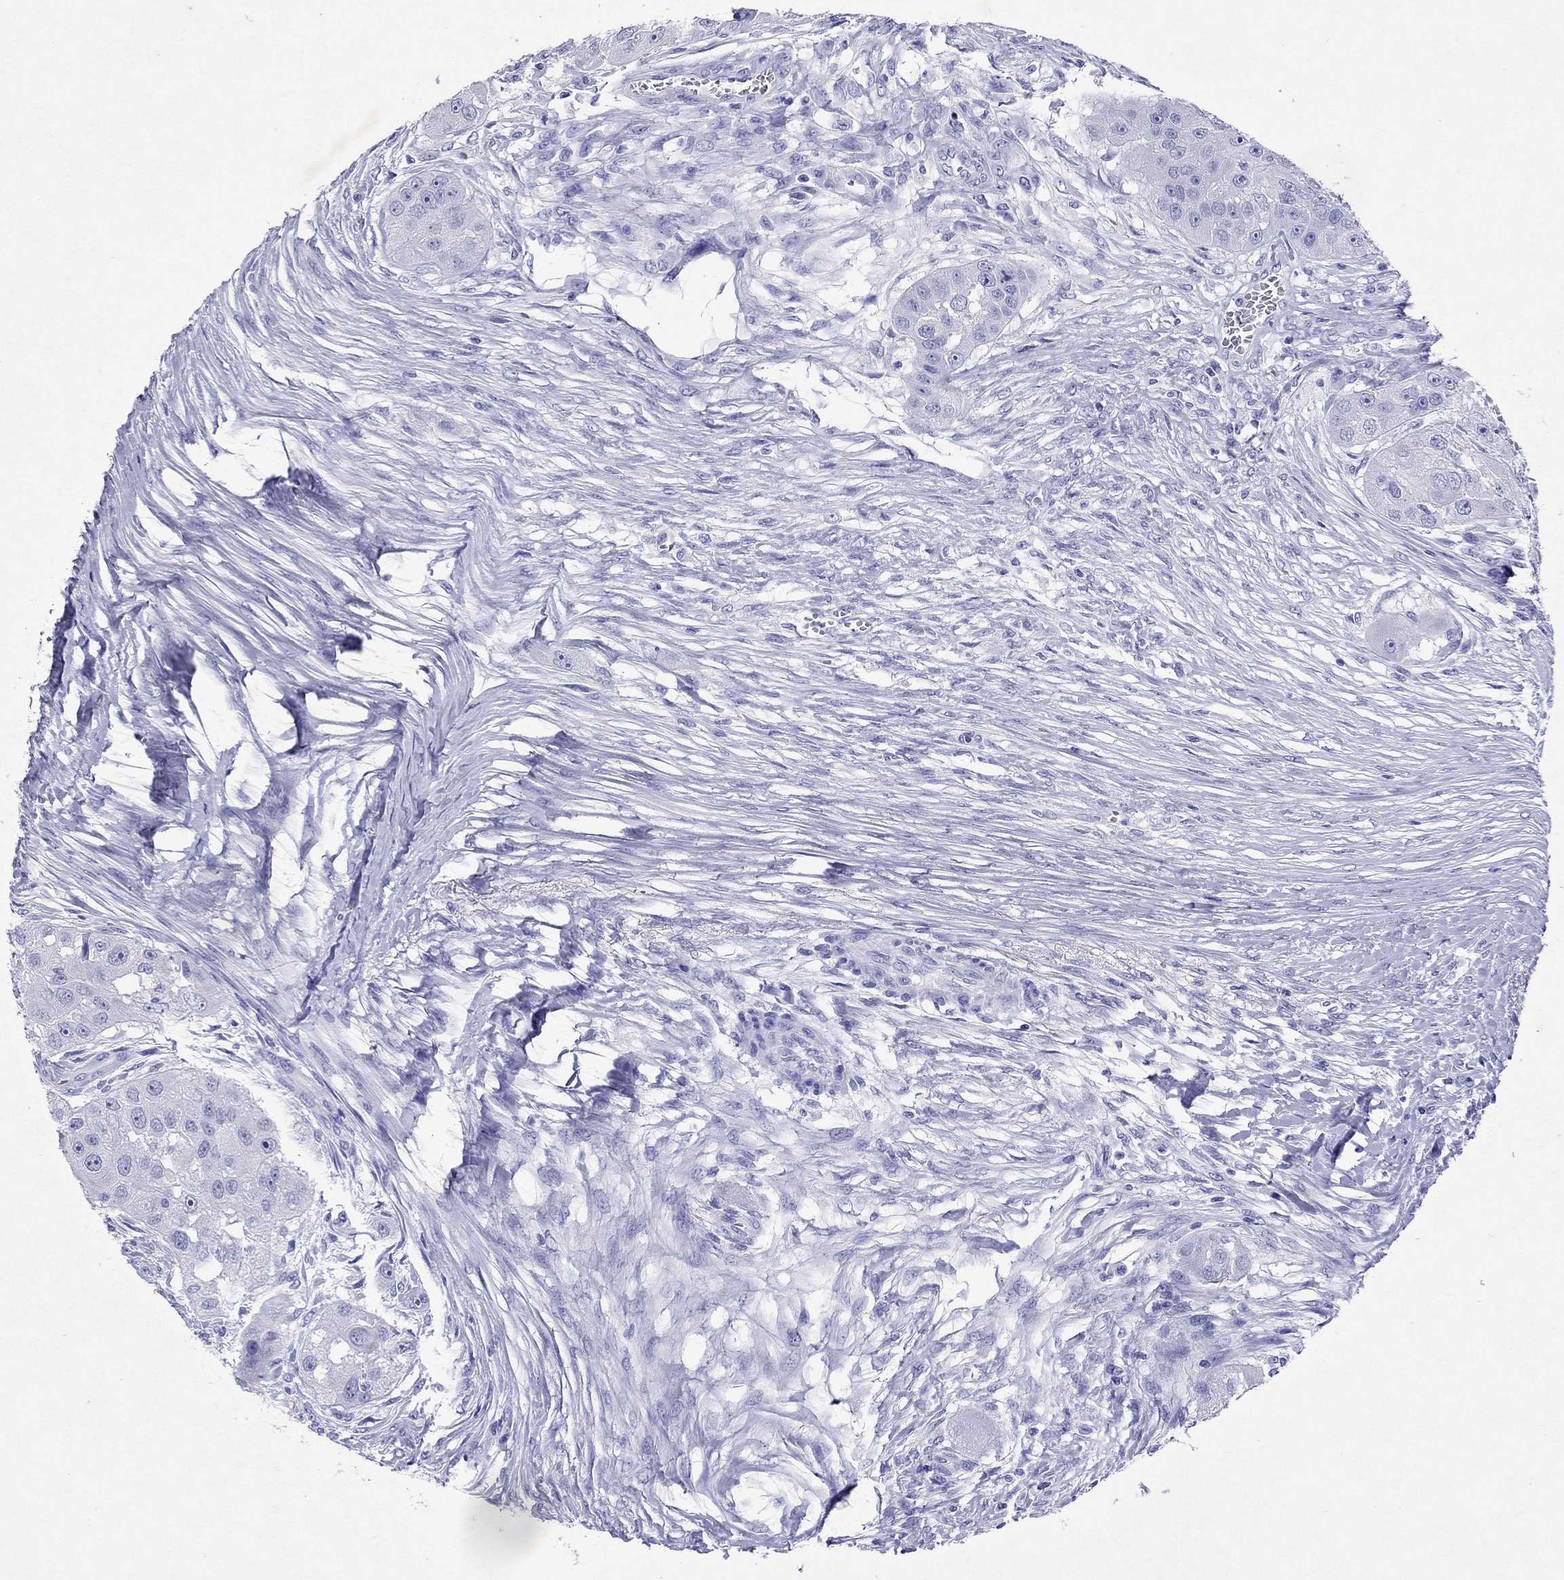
{"staining": {"intensity": "negative", "quantity": "none", "location": "none"}, "tissue": "head and neck cancer", "cell_type": "Tumor cells", "image_type": "cancer", "snomed": [{"axis": "morphology", "description": "Normal tissue, NOS"}, {"axis": "morphology", "description": "Squamous cell carcinoma, NOS"}, {"axis": "topography", "description": "Skeletal muscle"}, {"axis": "topography", "description": "Head-Neck"}], "caption": "IHC of squamous cell carcinoma (head and neck) shows no positivity in tumor cells.", "gene": "ARMC12", "patient": {"sex": "male", "age": 51}}